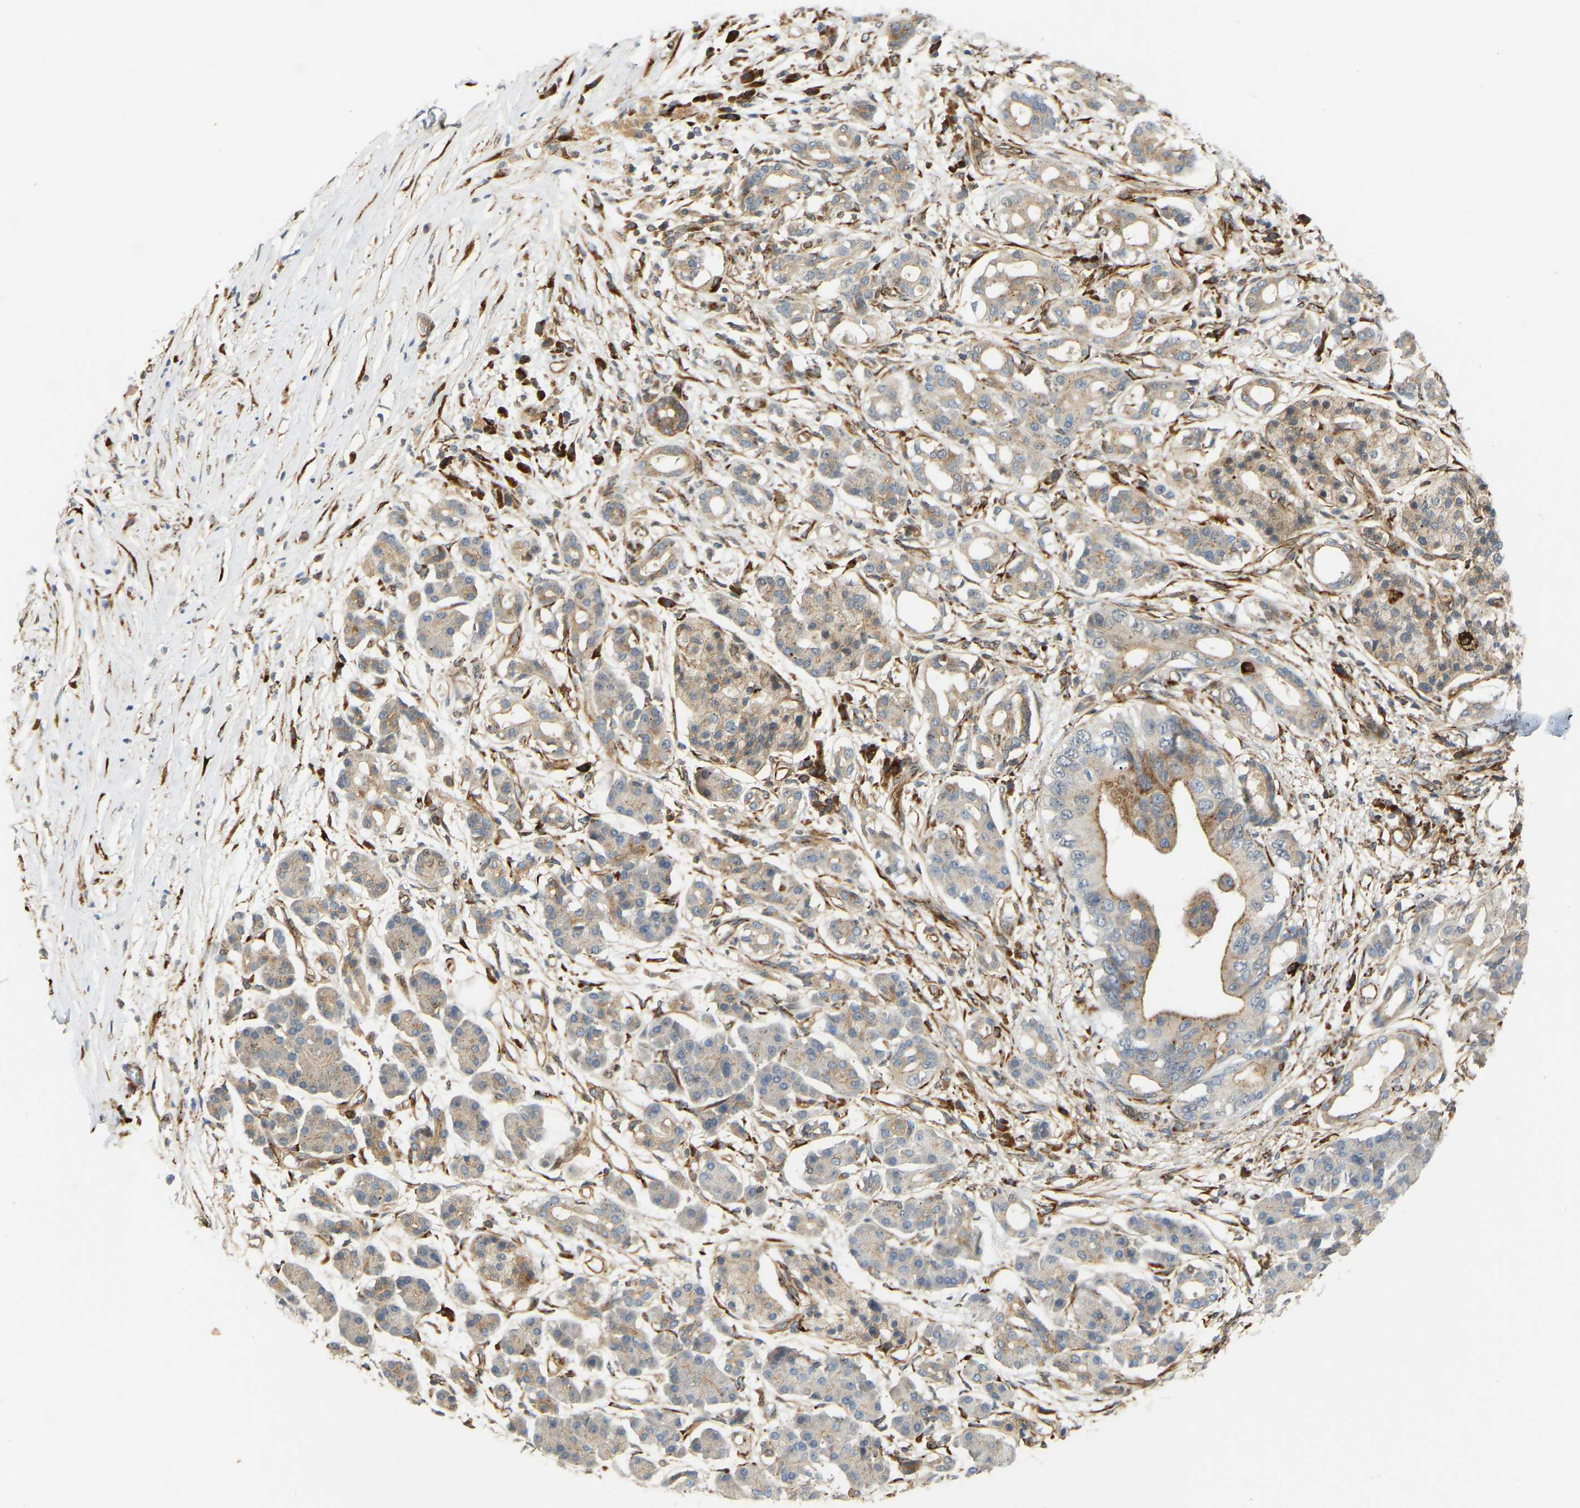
{"staining": {"intensity": "moderate", "quantity": "25%-75%", "location": "cytoplasmic/membranous"}, "tissue": "pancreatic cancer", "cell_type": "Tumor cells", "image_type": "cancer", "snomed": [{"axis": "morphology", "description": "Adenocarcinoma, NOS"}, {"axis": "topography", "description": "Pancreas"}], "caption": "Immunohistochemical staining of human pancreatic cancer reveals medium levels of moderate cytoplasmic/membranous protein staining in approximately 25%-75% of tumor cells. (IHC, brightfield microscopy, high magnification).", "gene": "PLCG2", "patient": {"sex": "male", "age": 77}}